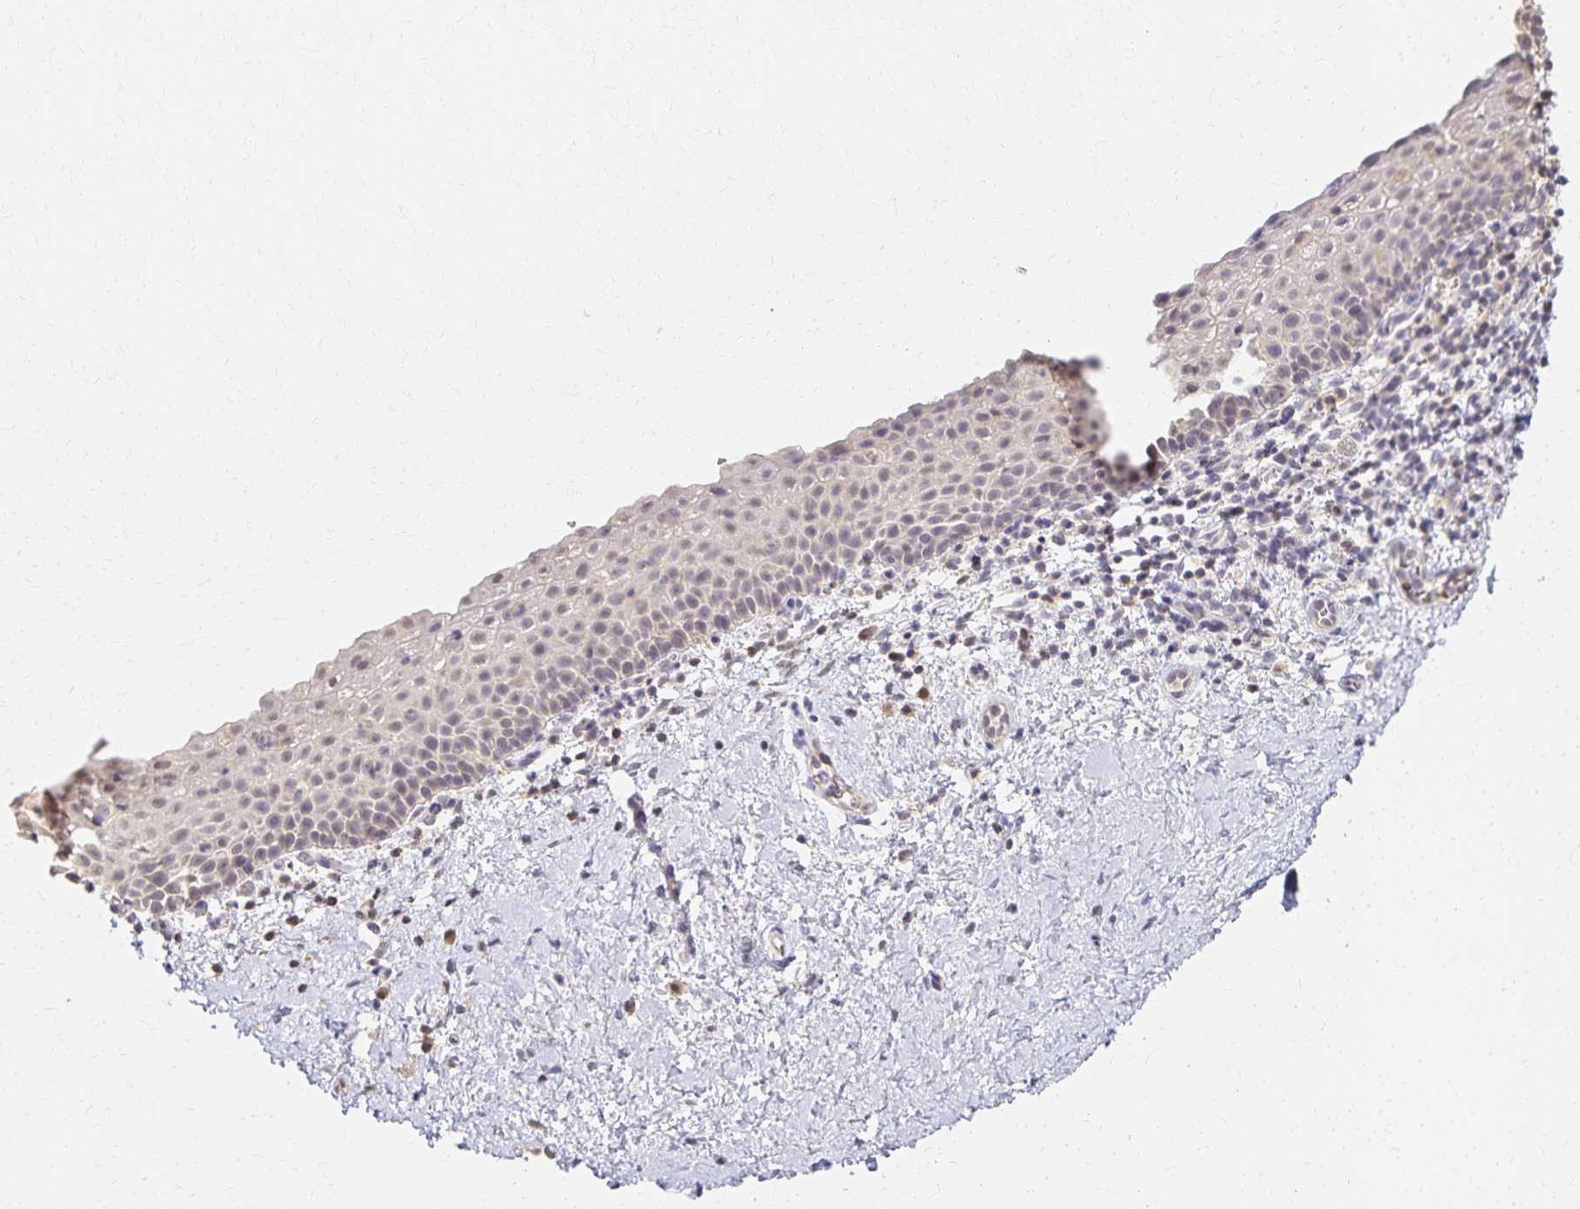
{"staining": {"intensity": "negative", "quantity": "none", "location": "none"}, "tissue": "vagina", "cell_type": "Squamous epithelial cells", "image_type": "normal", "snomed": [{"axis": "morphology", "description": "Normal tissue, NOS"}, {"axis": "topography", "description": "Vagina"}], "caption": "Image shows no protein expression in squamous epithelial cells of normal vagina.", "gene": "AZGP1", "patient": {"sex": "female", "age": 61}}